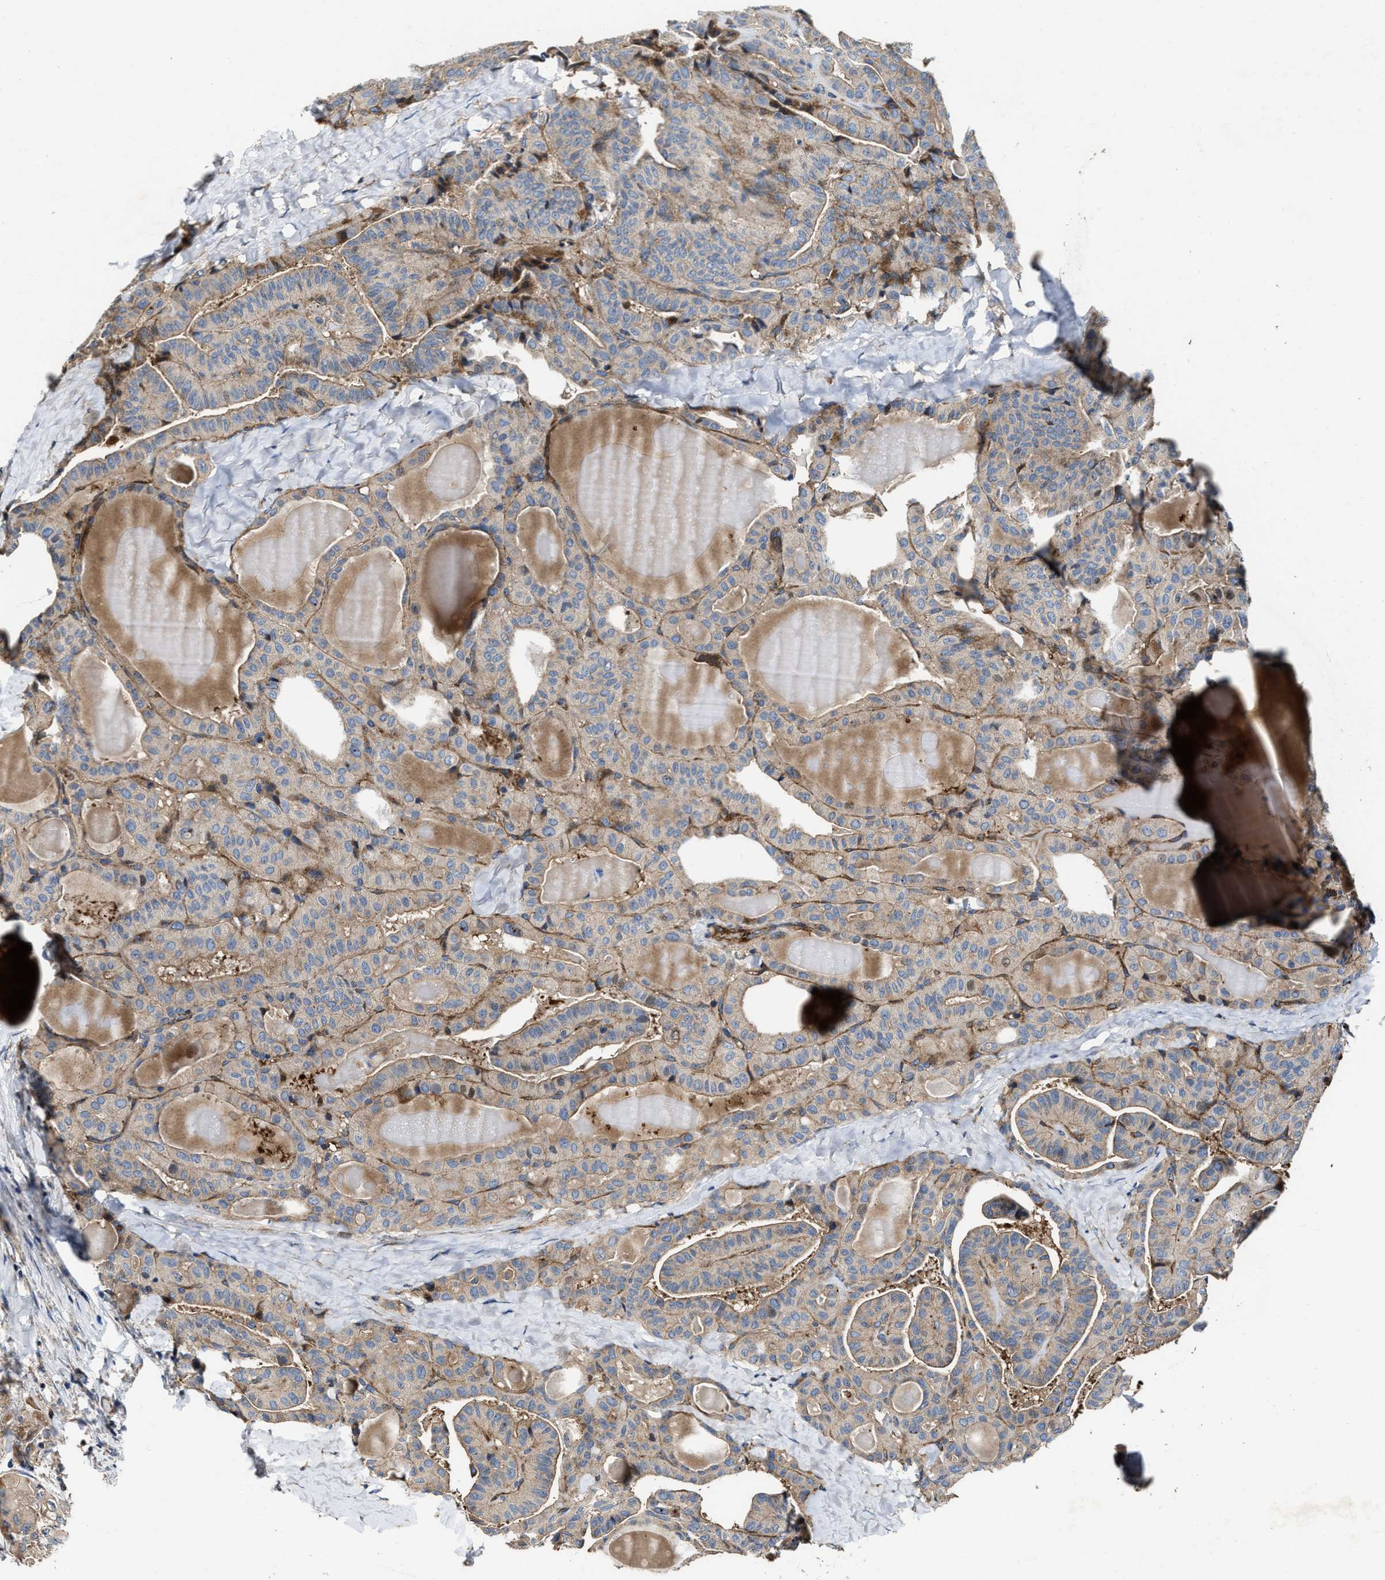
{"staining": {"intensity": "negative", "quantity": "none", "location": "none"}, "tissue": "thyroid cancer", "cell_type": "Tumor cells", "image_type": "cancer", "snomed": [{"axis": "morphology", "description": "Papillary adenocarcinoma, NOS"}, {"axis": "topography", "description": "Thyroid gland"}], "caption": "Immunohistochemistry (IHC) micrograph of neoplastic tissue: human thyroid cancer stained with DAB (3,3'-diaminobenzidine) exhibits no significant protein expression in tumor cells.", "gene": "PTAR1", "patient": {"sex": "male", "age": 77}}